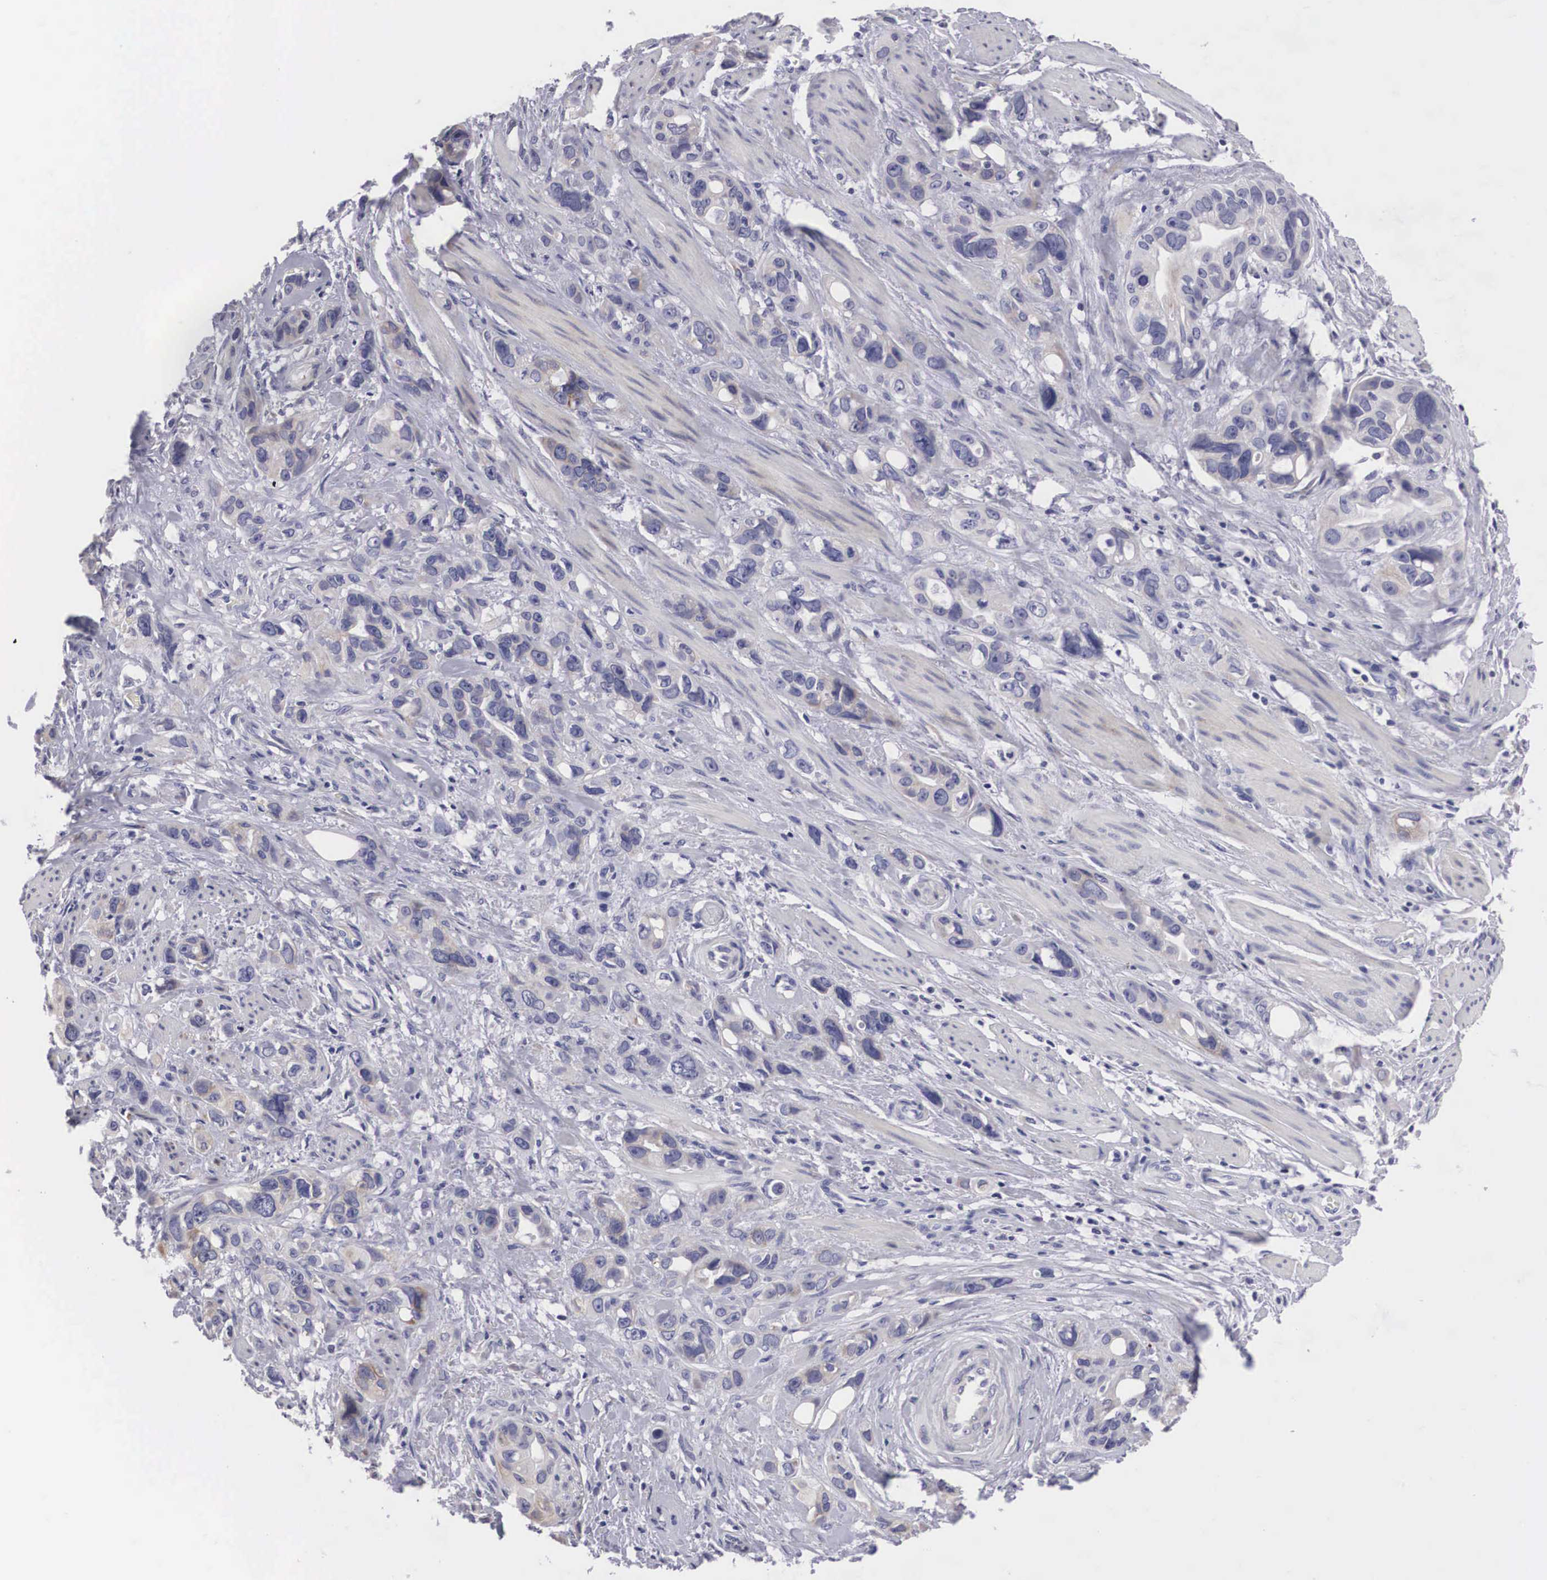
{"staining": {"intensity": "weak", "quantity": "<25%", "location": "cytoplasmic/membranous"}, "tissue": "stomach cancer", "cell_type": "Tumor cells", "image_type": "cancer", "snomed": [{"axis": "morphology", "description": "Adenocarcinoma, NOS"}, {"axis": "topography", "description": "Stomach, upper"}], "caption": "Immunohistochemical staining of stomach adenocarcinoma displays no significant expression in tumor cells.", "gene": "ARMCX3", "patient": {"sex": "male", "age": 47}}